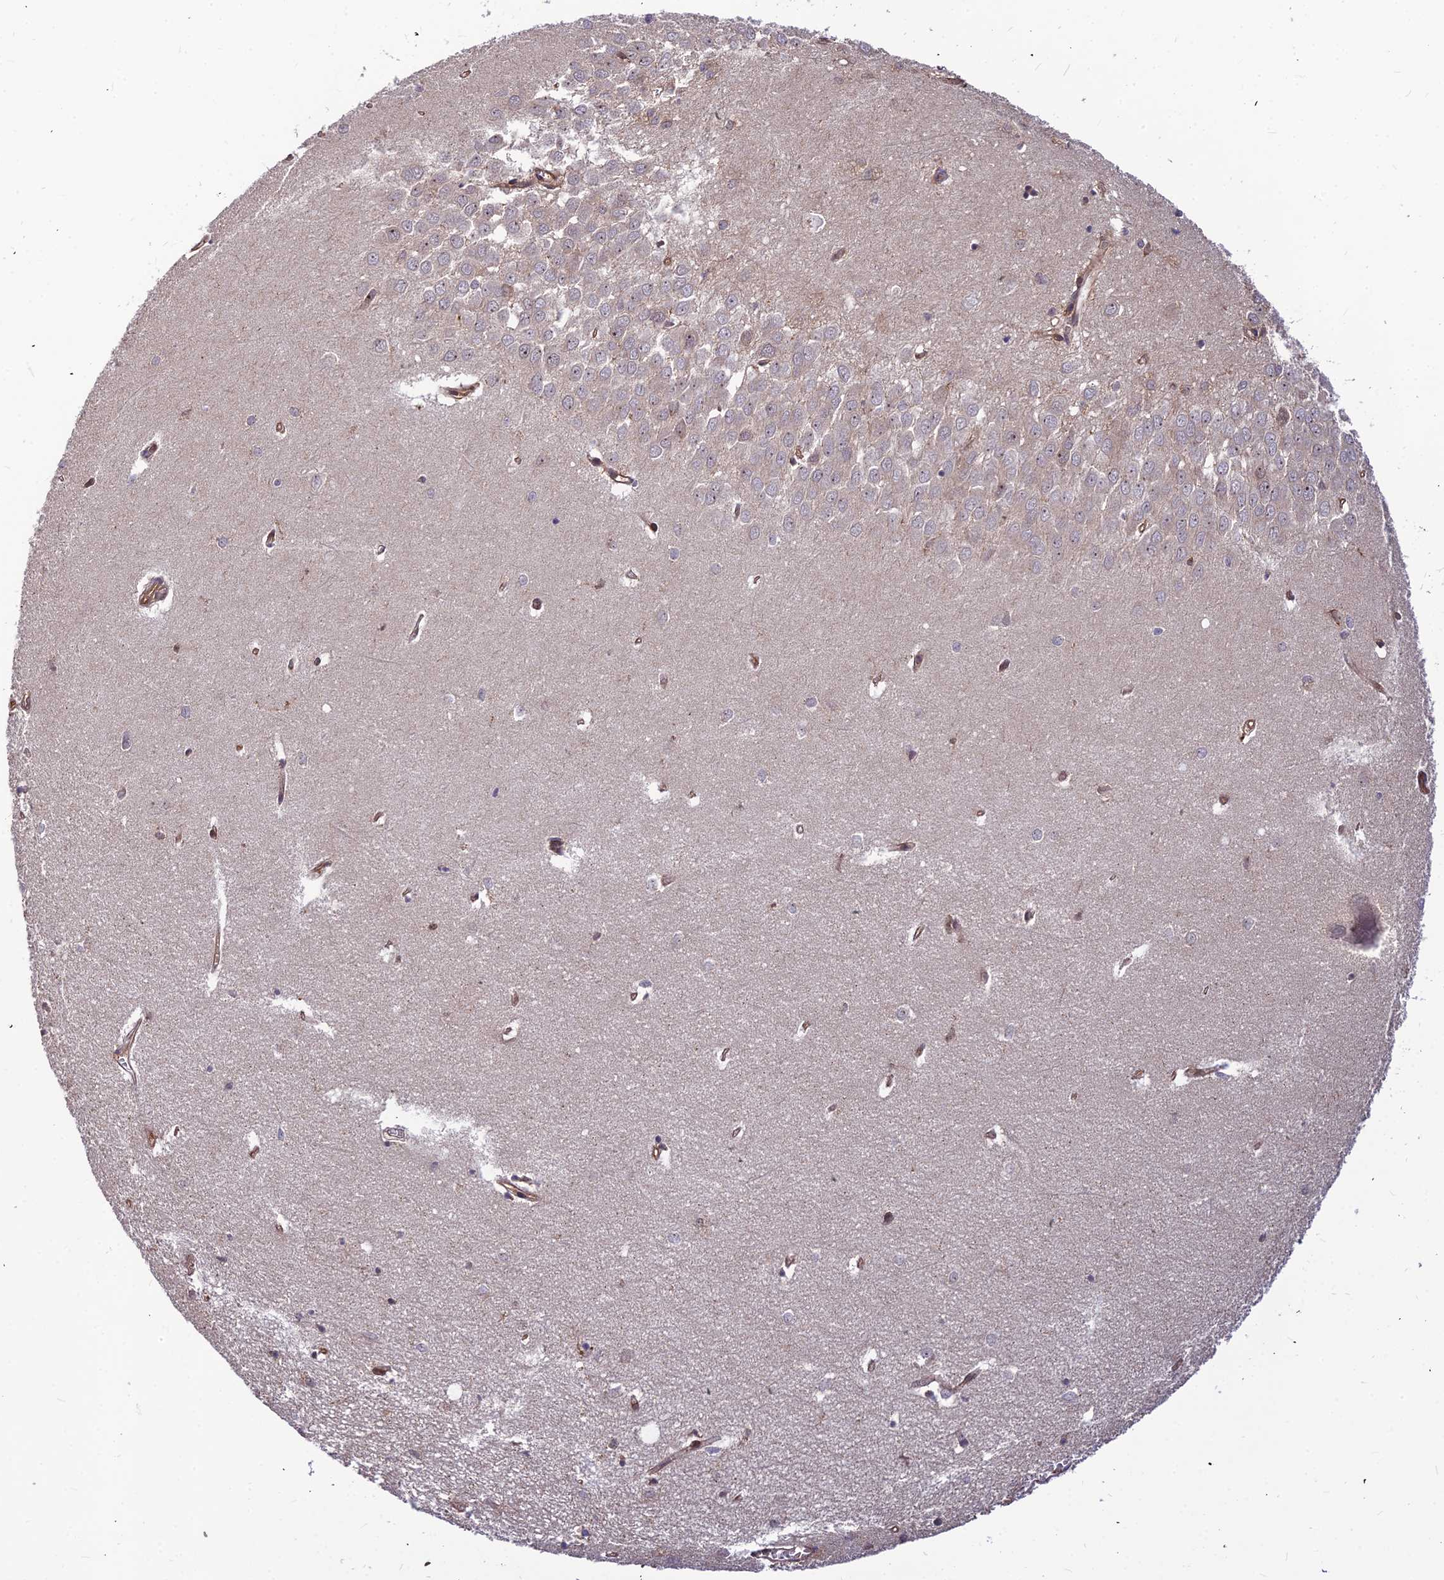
{"staining": {"intensity": "weak", "quantity": "<25%", "location": "nuclear"}, "tissue": "hippocampus", "cell_type": "Glial cells", "image_type": "normal", "snomed": [{"axis": "morphology", "description": "Normal tissue, NOS"}, {"axis": "topography", "description": "Hippocampus"}], "caption": "This micrograph is of unremarkable hippocampus stained with immunohistochemistry to label a protein in brown with the nuclei are counter-stained blue. There is no positivity in glial cells.", "gene": "ZNF467", "patient": {"sex": "female", "age": 64}}